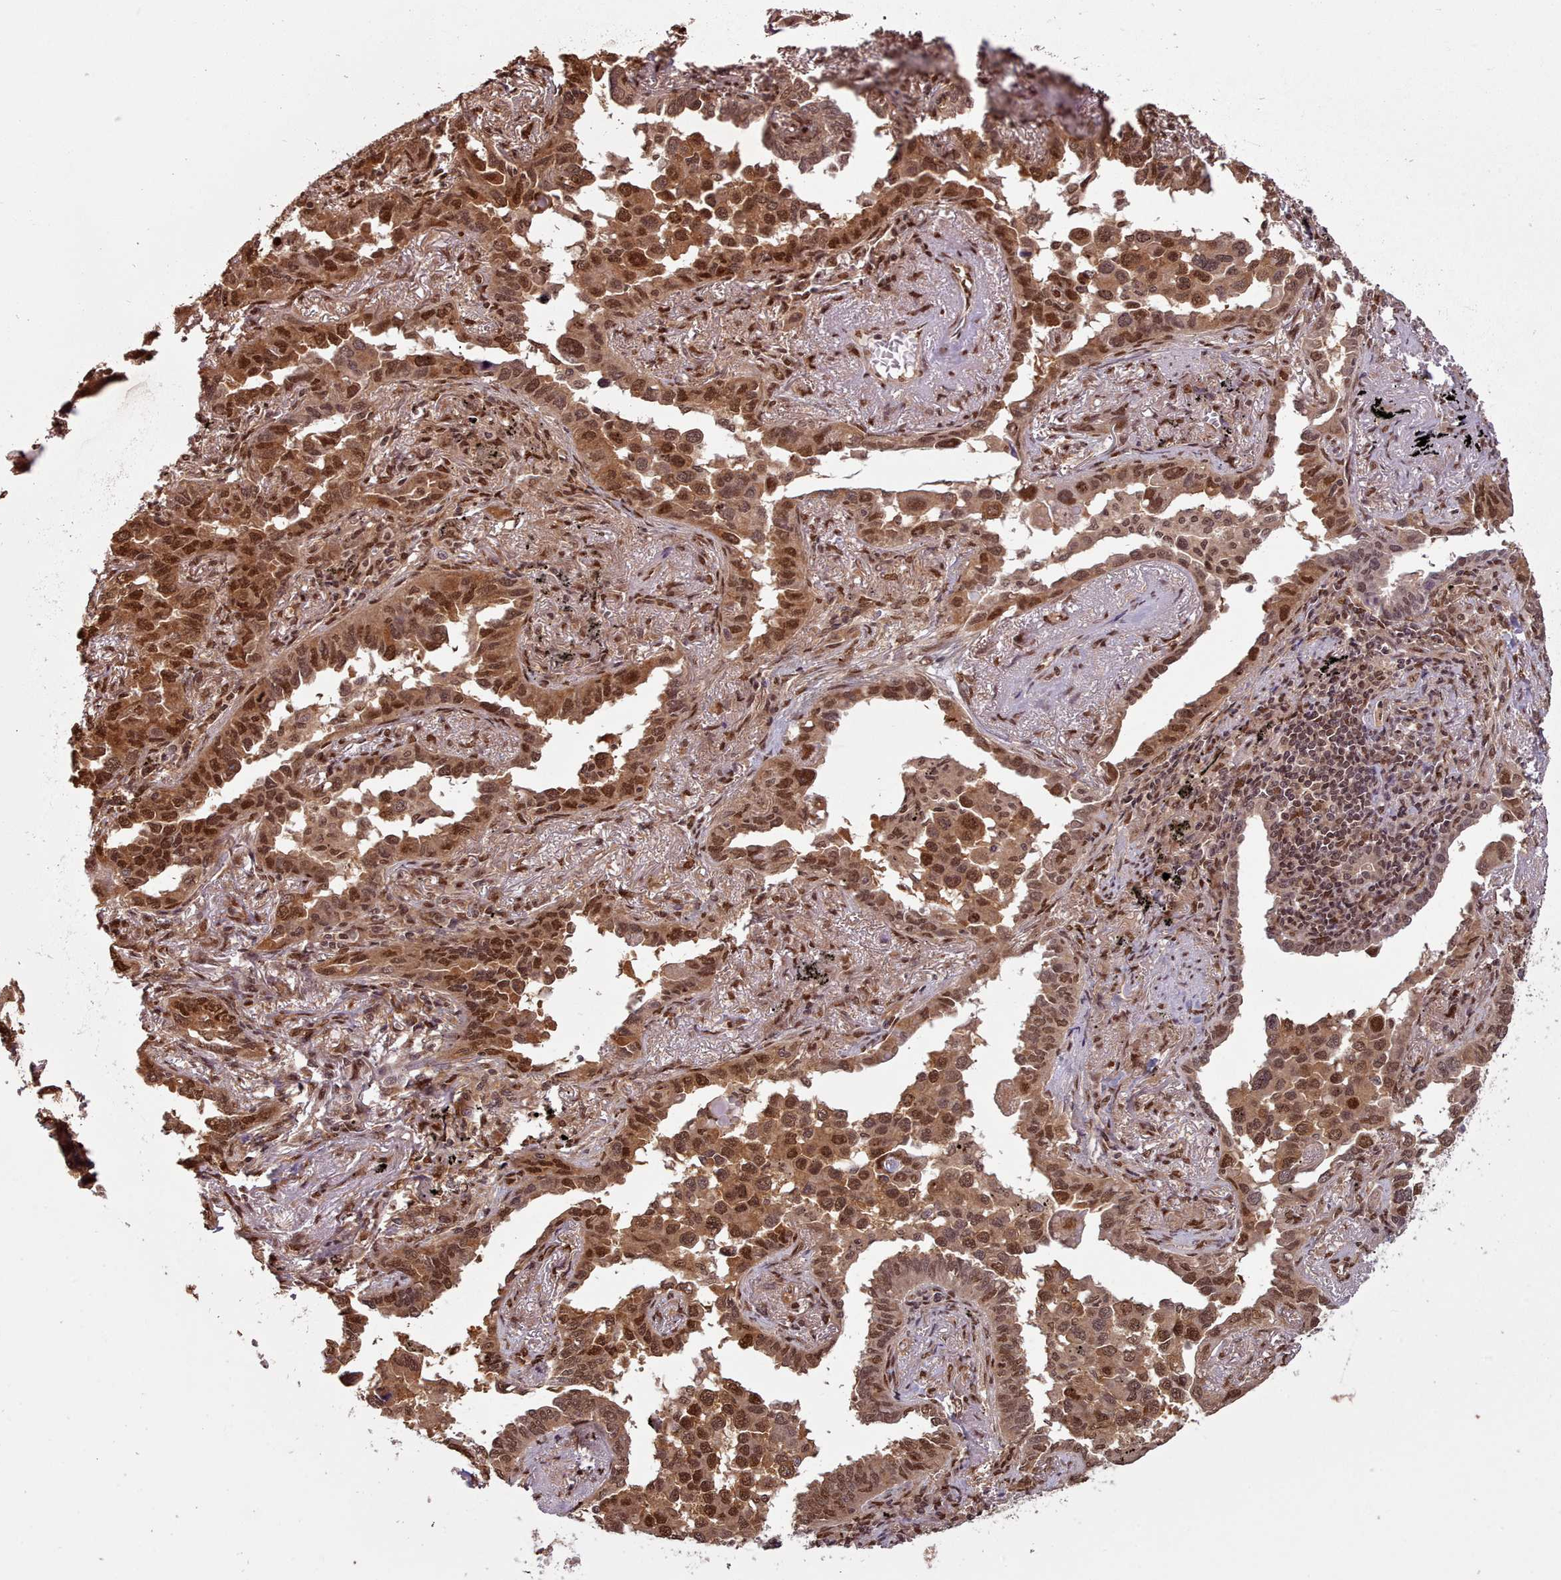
{"staining": {"intensity": "moderate", "quantity": ">75%", "location": "cytoplasmic/membranous,nuclear"}, "tissue": "lung cancer", "cell_type": "Tumor cells", "image_type": "cancer", "snomed": [{"axis": "morphology", "description": "Adenocarcinoma, NOS"}, {"axis": "topography", "description": "Lung"}], "caption": "A micrograph of adenocarcinoma (lung) stained for a protein demonstrates moderate cytoplasmic/membranous and nuclear brown staining in tumor cells.", "gene": "RPS27A", "patient": {"sex": "male", "age": 67}}